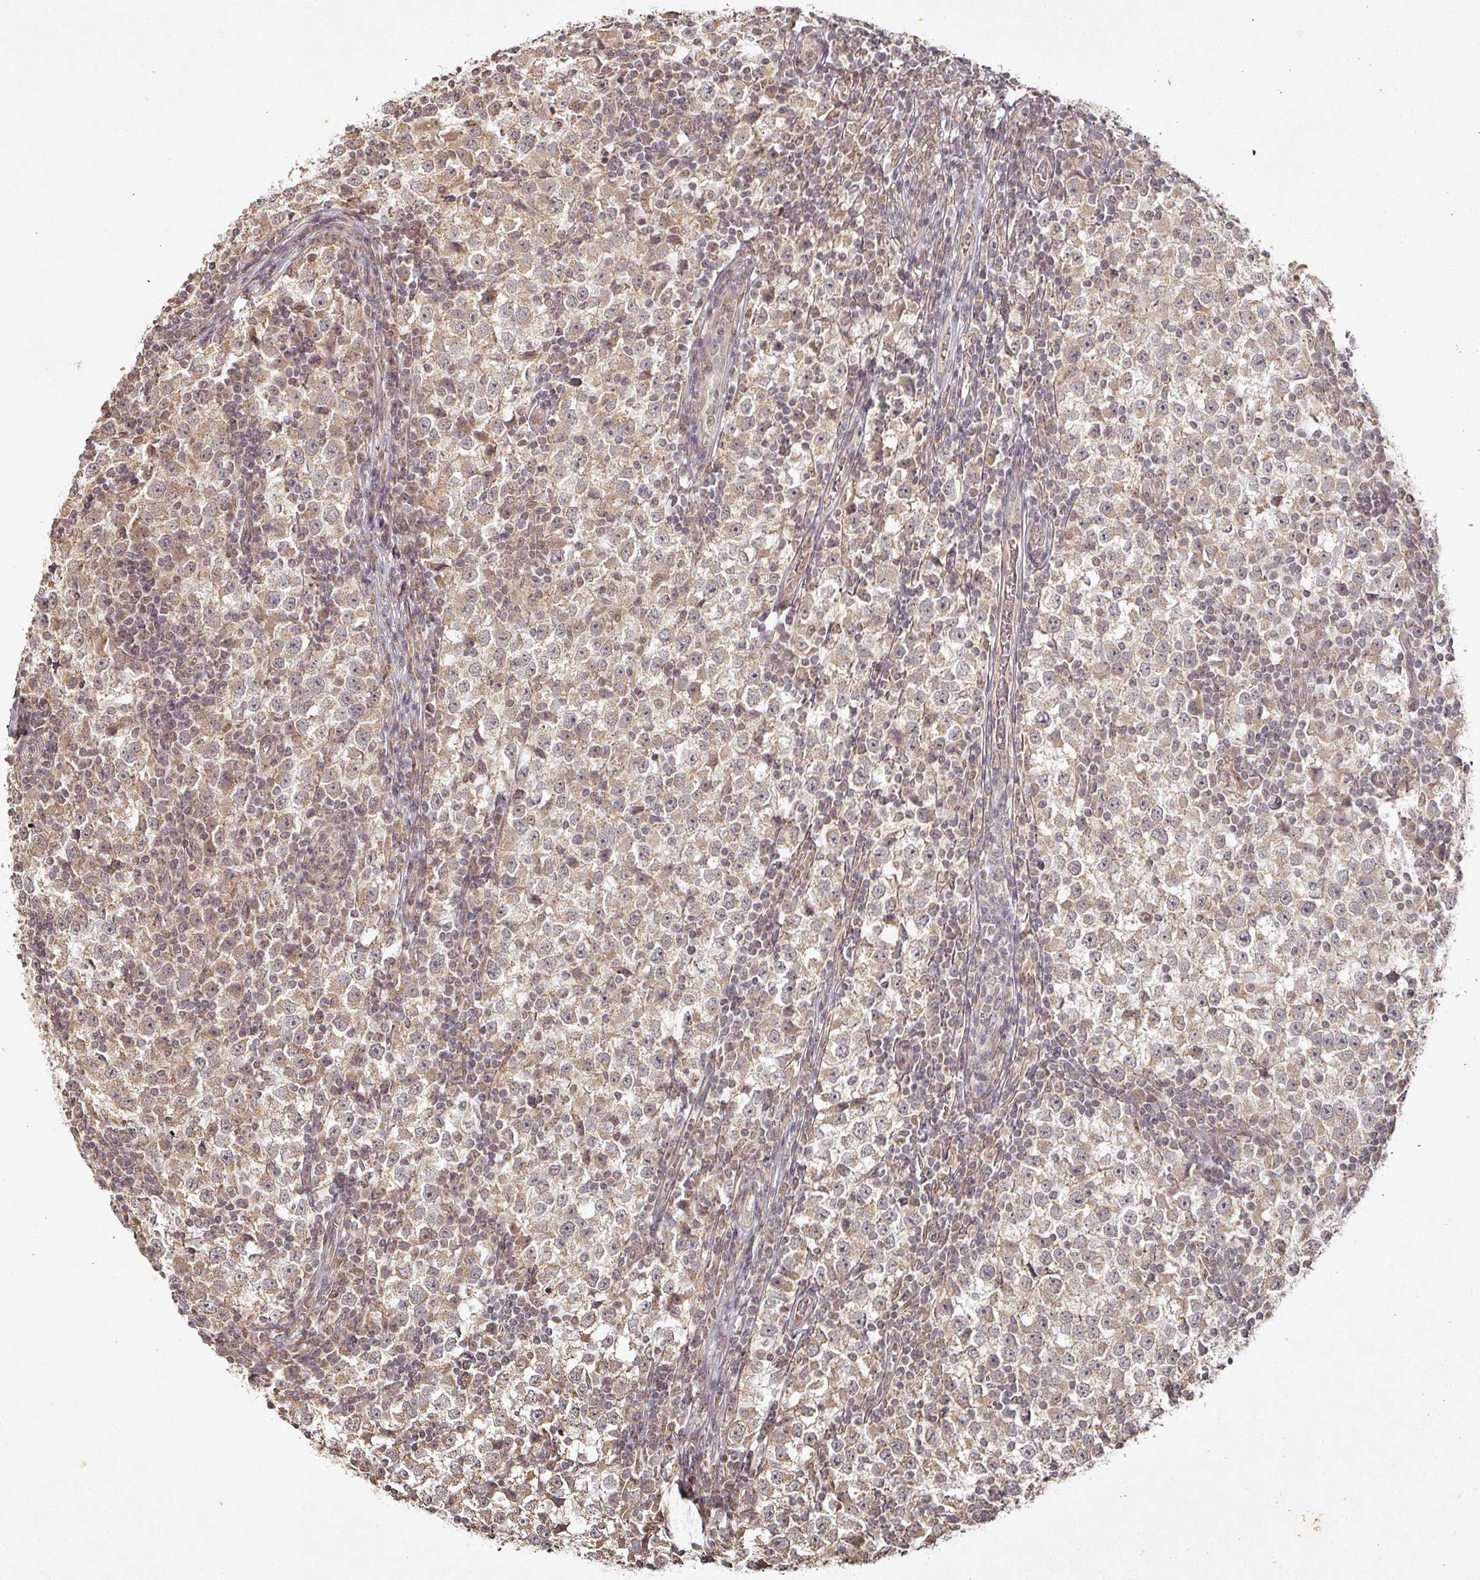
{"staining": {"intensity": "weak", "quantity": ">75%", "location": "cytoplasmic/membranous,nuclear"}, "tissue": "testis cancer", "cell_type": "Tumor cells", "image_type": "cancer", "snomed": [{"axis": "morphology", "description": "Seminoma, NOS"}, {"axis": "topography", "description": "Testis"}], "caption": "Brown immunohistochemical staining in human testis cancer (seminoma) displays weak cytoplasmic/membranous and nuclear expression in approximately >75% of tumor cells. The staining is performed using DAB brown chromogen to label protein expression. The nuclei are counter-stained blue using hematoxylin.", "gene": "CAPN5", "patient": {"sex": "male", "age": 65}}